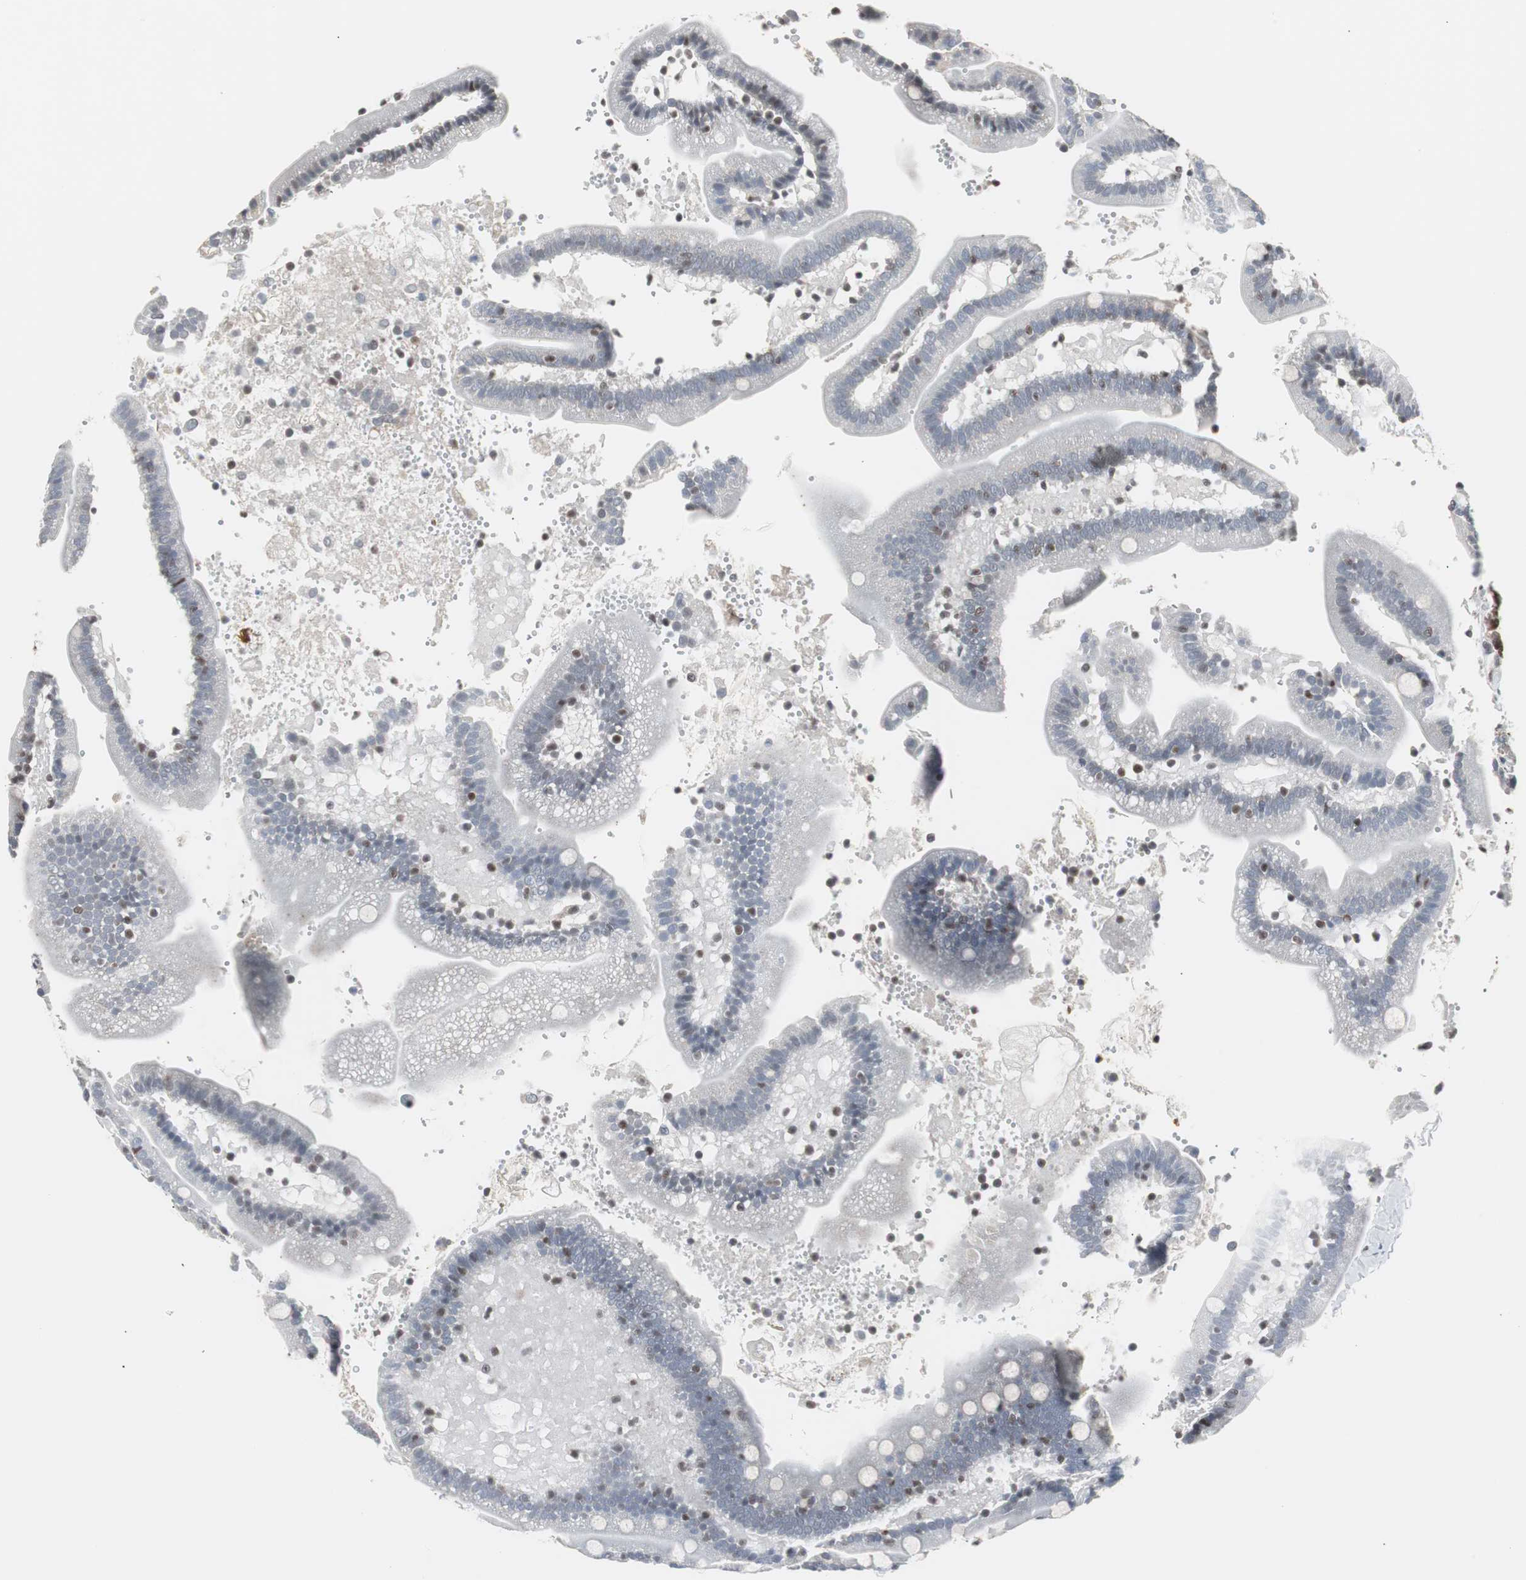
{"staining": {"intensity": "negative", "quantity": "none", "location": "none"}, "tissue": "duodenum", "cell_type": "Glandular cells", "image_type": "normal", "snomed": [{"axis": "morphology", "description": "Normal tissue, NOS"}, {"axis": "topography", "description": "Duodenum"}], "caption": "DAB (3,3'-diaminobenzidine) immunohistochemical staining of normal duodenum shows no significant staining in glandular cells.", "gene": "ZHX2", "patient": {"sex": "male", "age": 66}}